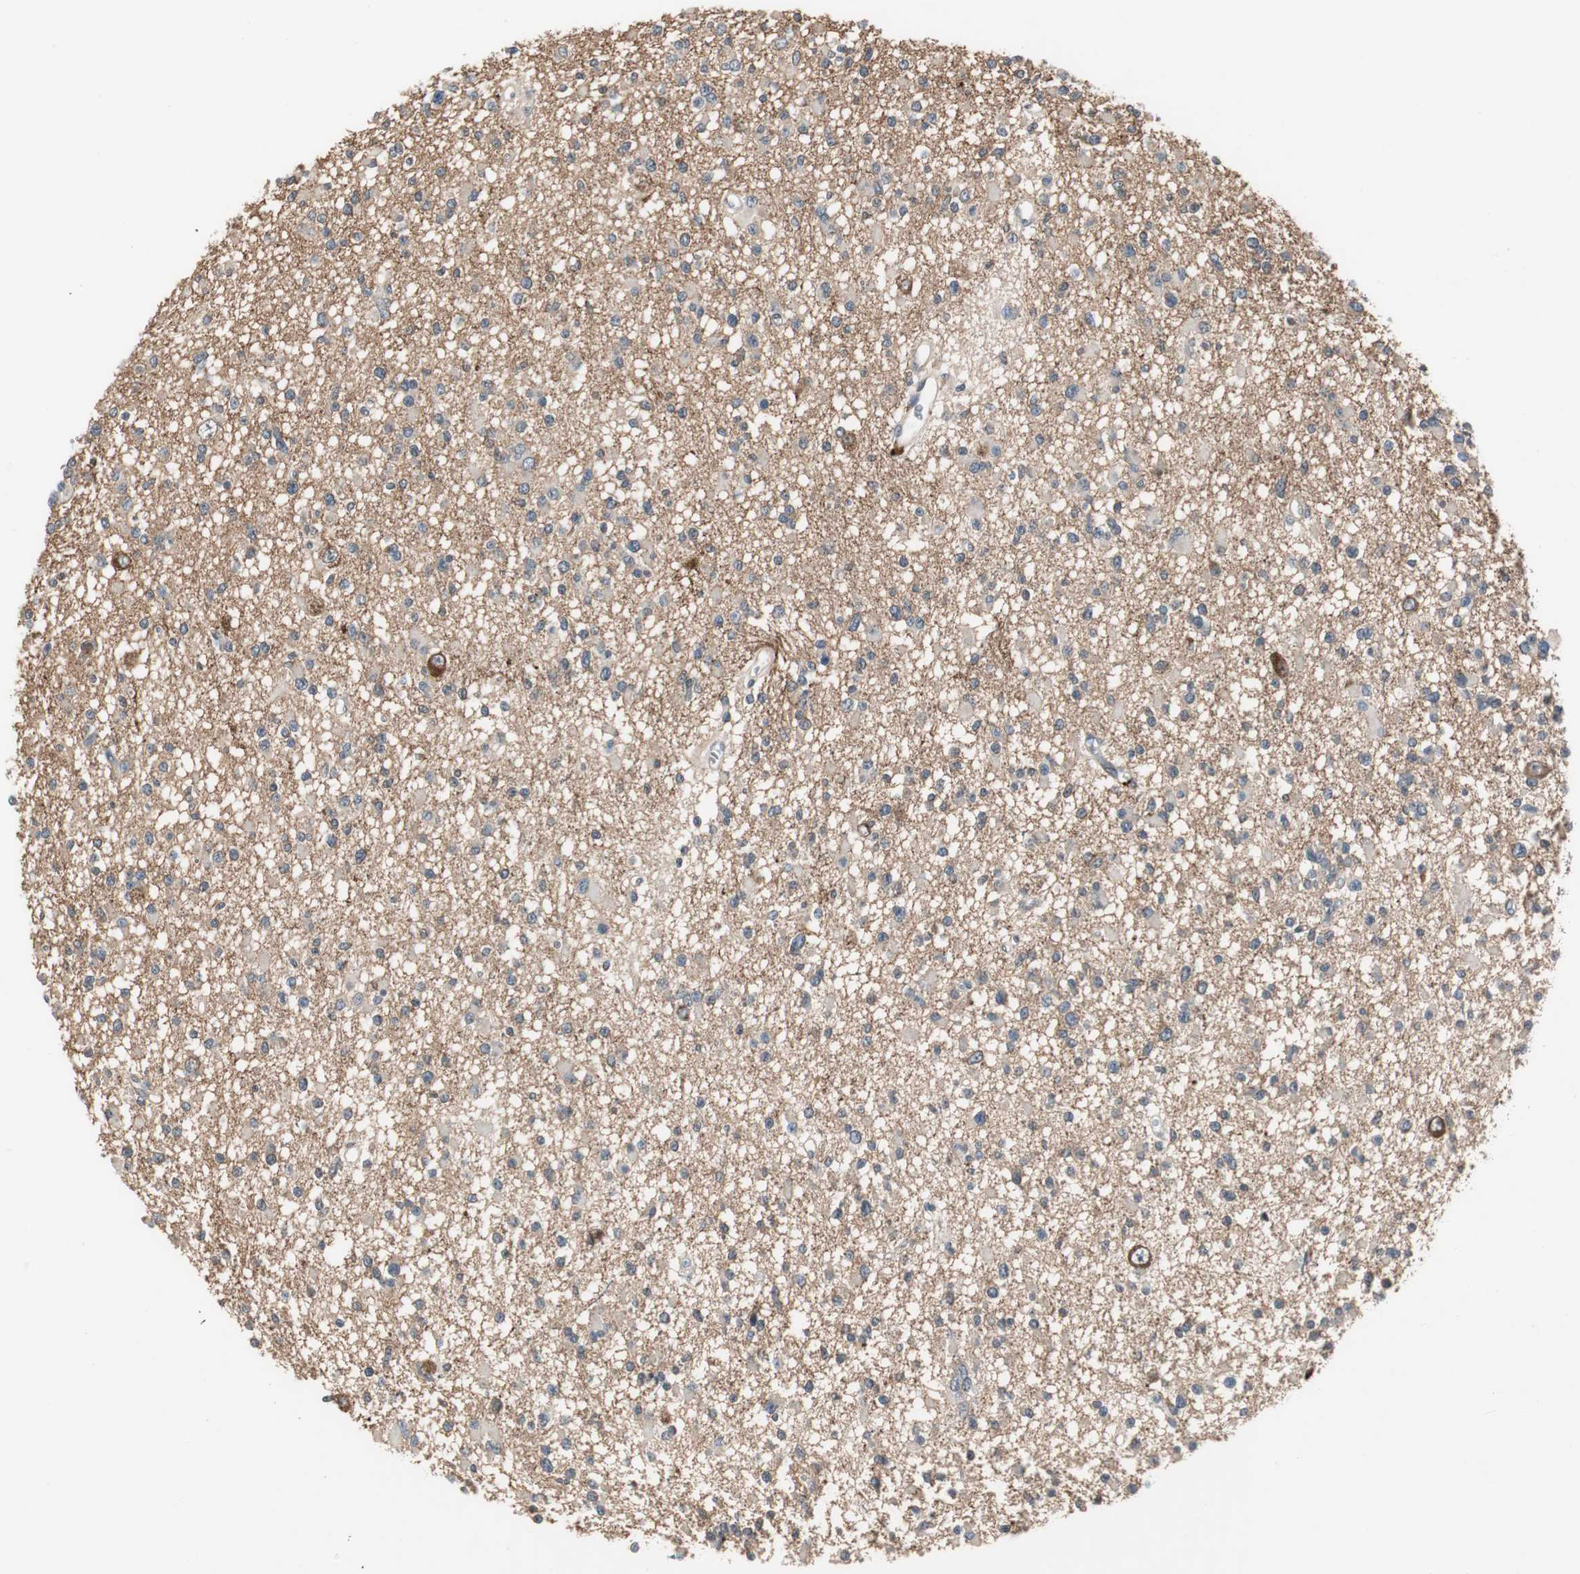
{"staining": {"intensity": "negative", "quantity": "none", "location": "none"}, "tissue": "glioma", "cell_type": "Tumor cells", "image_type": "cancer", "snomed": [{"axis": "morphology", "description": "Glioma, malignant, Low grade"}, {"axis": "topography", "description": "Brain"}], "caption": "Histopathology image shows no protein expression in tumor cells of glioma tissue. (Immunohistochemistry (ihc), brightfield microscopy, high magnification).", "gene": "PTPRN2", "patient": {"sex": "female", "age": 22}}